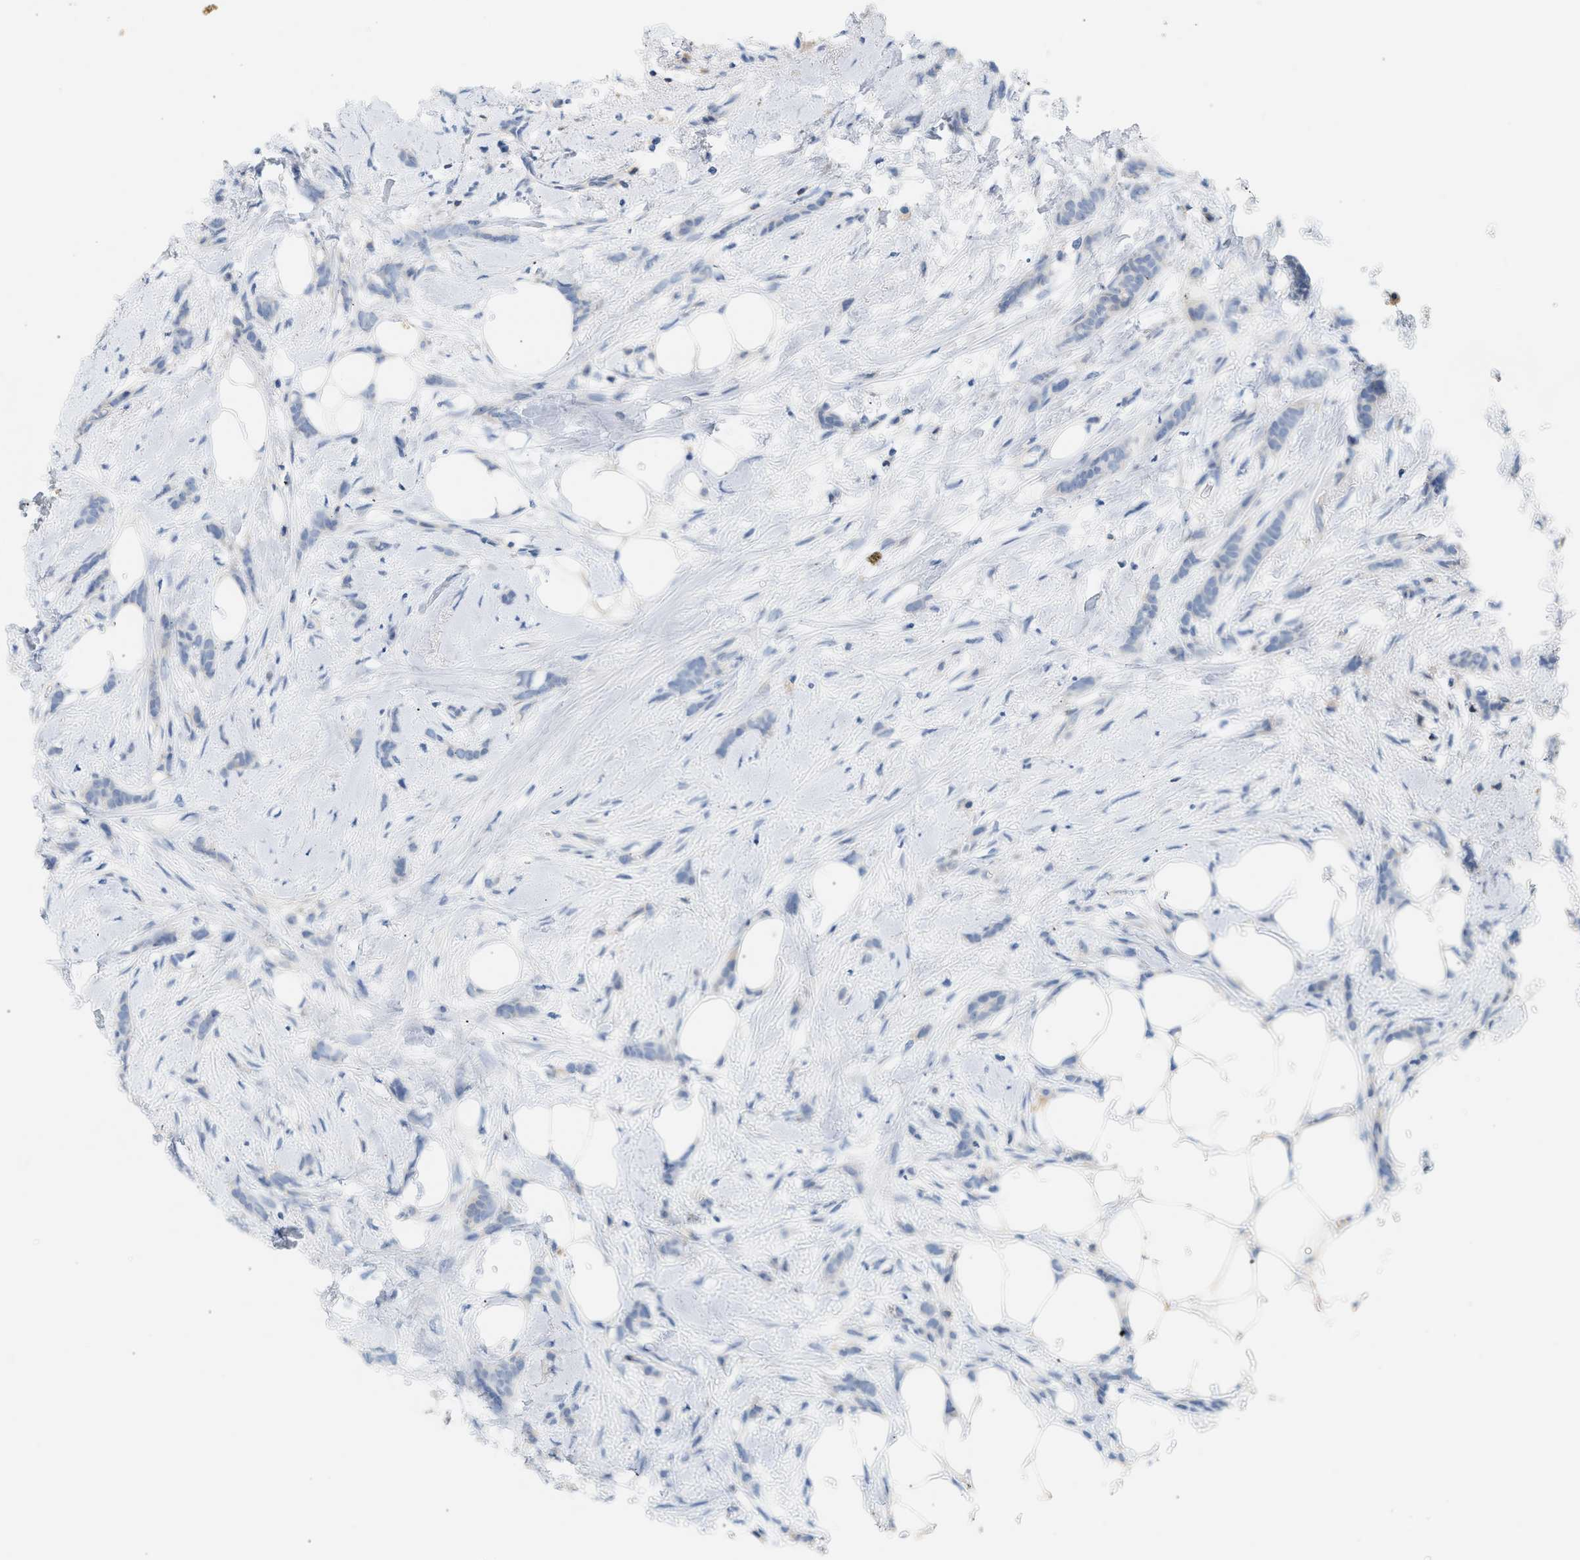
{"staining": {"intensity": "negative", "quantity": "none", "location": "none"}, "tissue": "breast cancer", "cell_type": "Tumor cells", "image_type": "cancer", "snomed": [{"axis": "morphology", "description": "Lobular carcinoma, in situ"}, {"axis": "morphology", "description": "Lobular carcinoma"}, {"axis": "topography", "description": "Breast"}], "caption": "Tumor cells show no significant expression in breast cancer. (Brightfield microscopy of DAB (3,3'-diaminobenzidine) immunohistochemistry (IHC) at high magnification).", "gene": "BVES", "patient": {"sex": "female", "age": 41}}